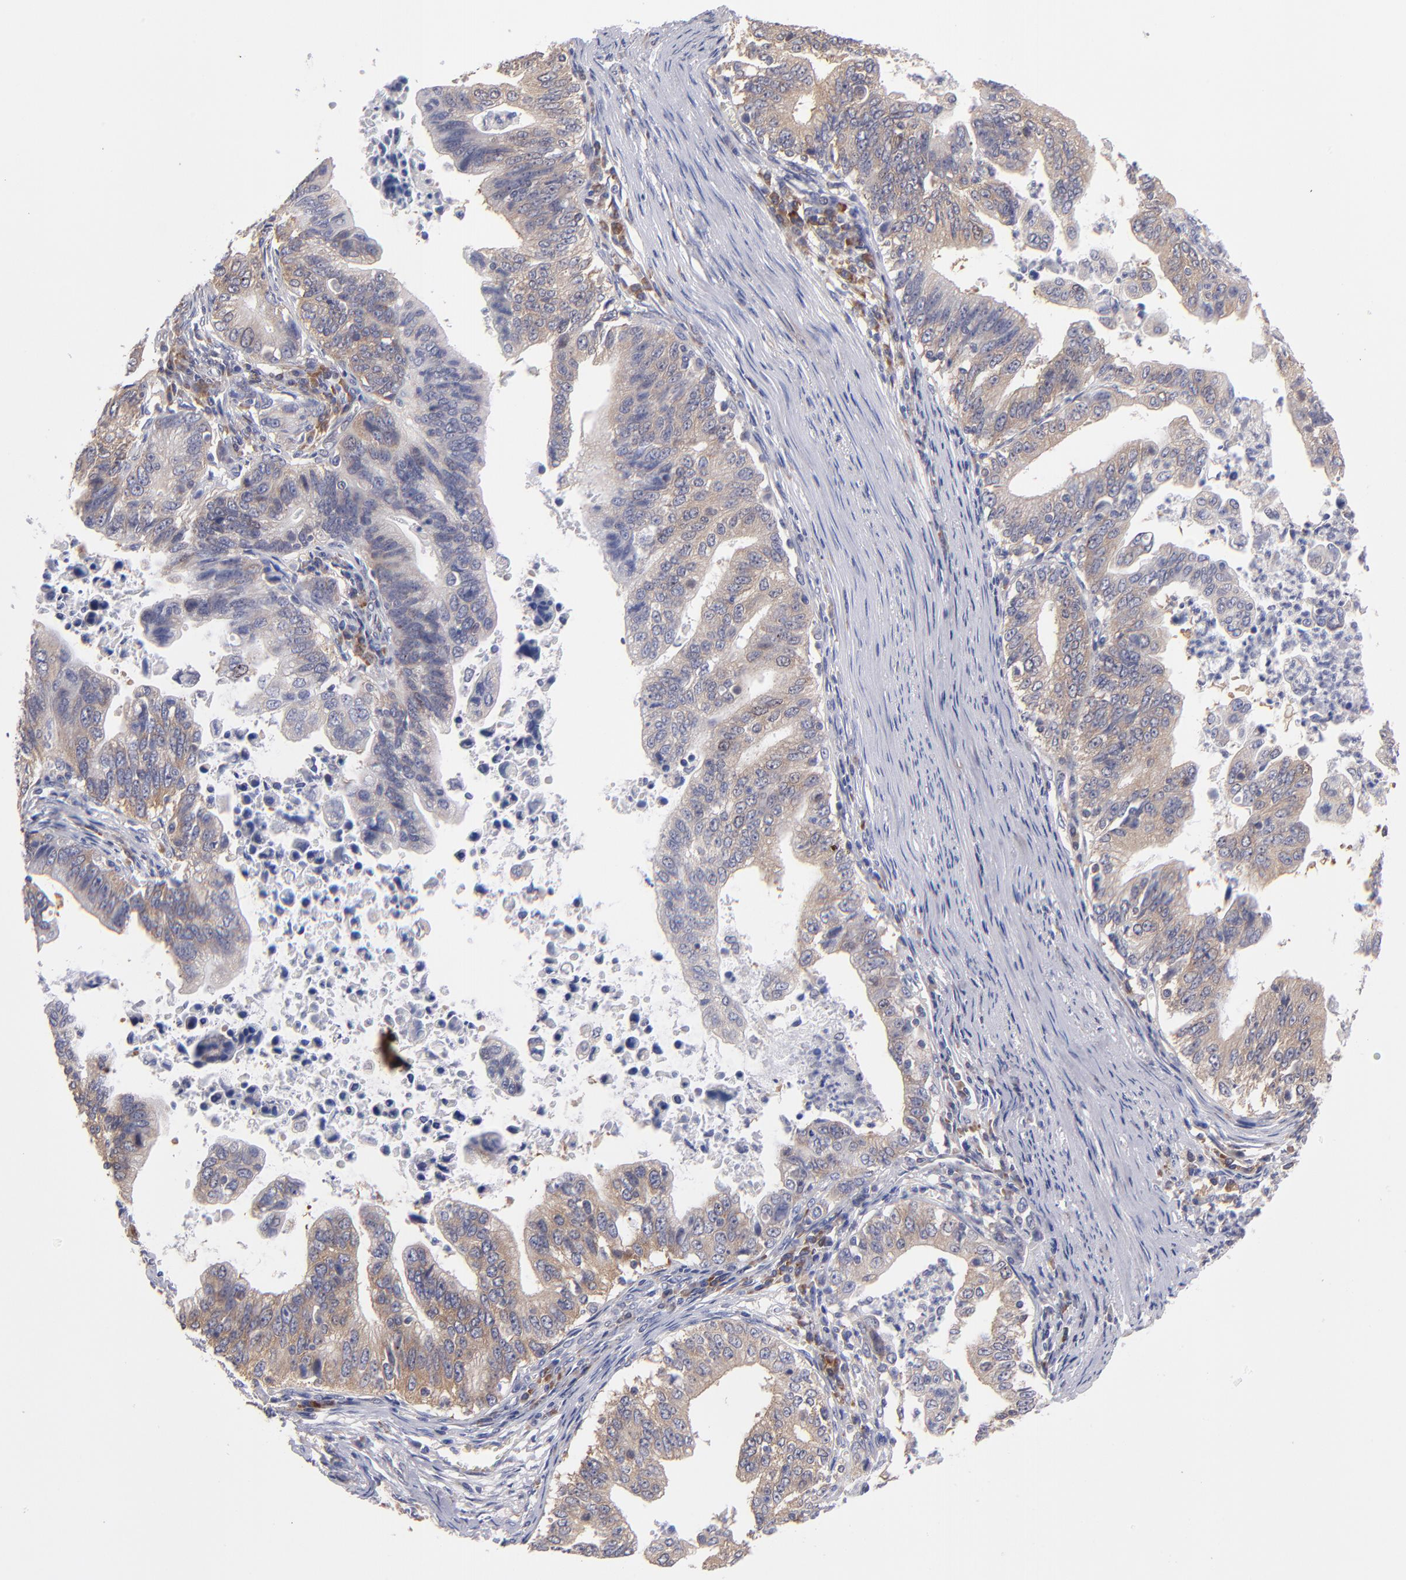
{"staining": {"intensity": "weak", "quantity": ">75%", "location": "cytoplasmic/membranous"}, "tissue": "stomach cancer", "cell_type": "Tumor cells", "image_type": "cancer", "snomed": [{"axis": "morphology", "description": "Adenocarcinoma, NOS"}, {"axis": "topography", "description": "Stomach, upper"}], "caption": "Immunohistochemistry (IHC) of human stomach cancer displays low levels of weak cytoplasmic/membranous expression in approximately >75% of tumor cells. The protein is shown in brown color, while the nuclei are stained blue.", "gene": "EIF3L", "patient": {"sex": "female", "age": 50}}